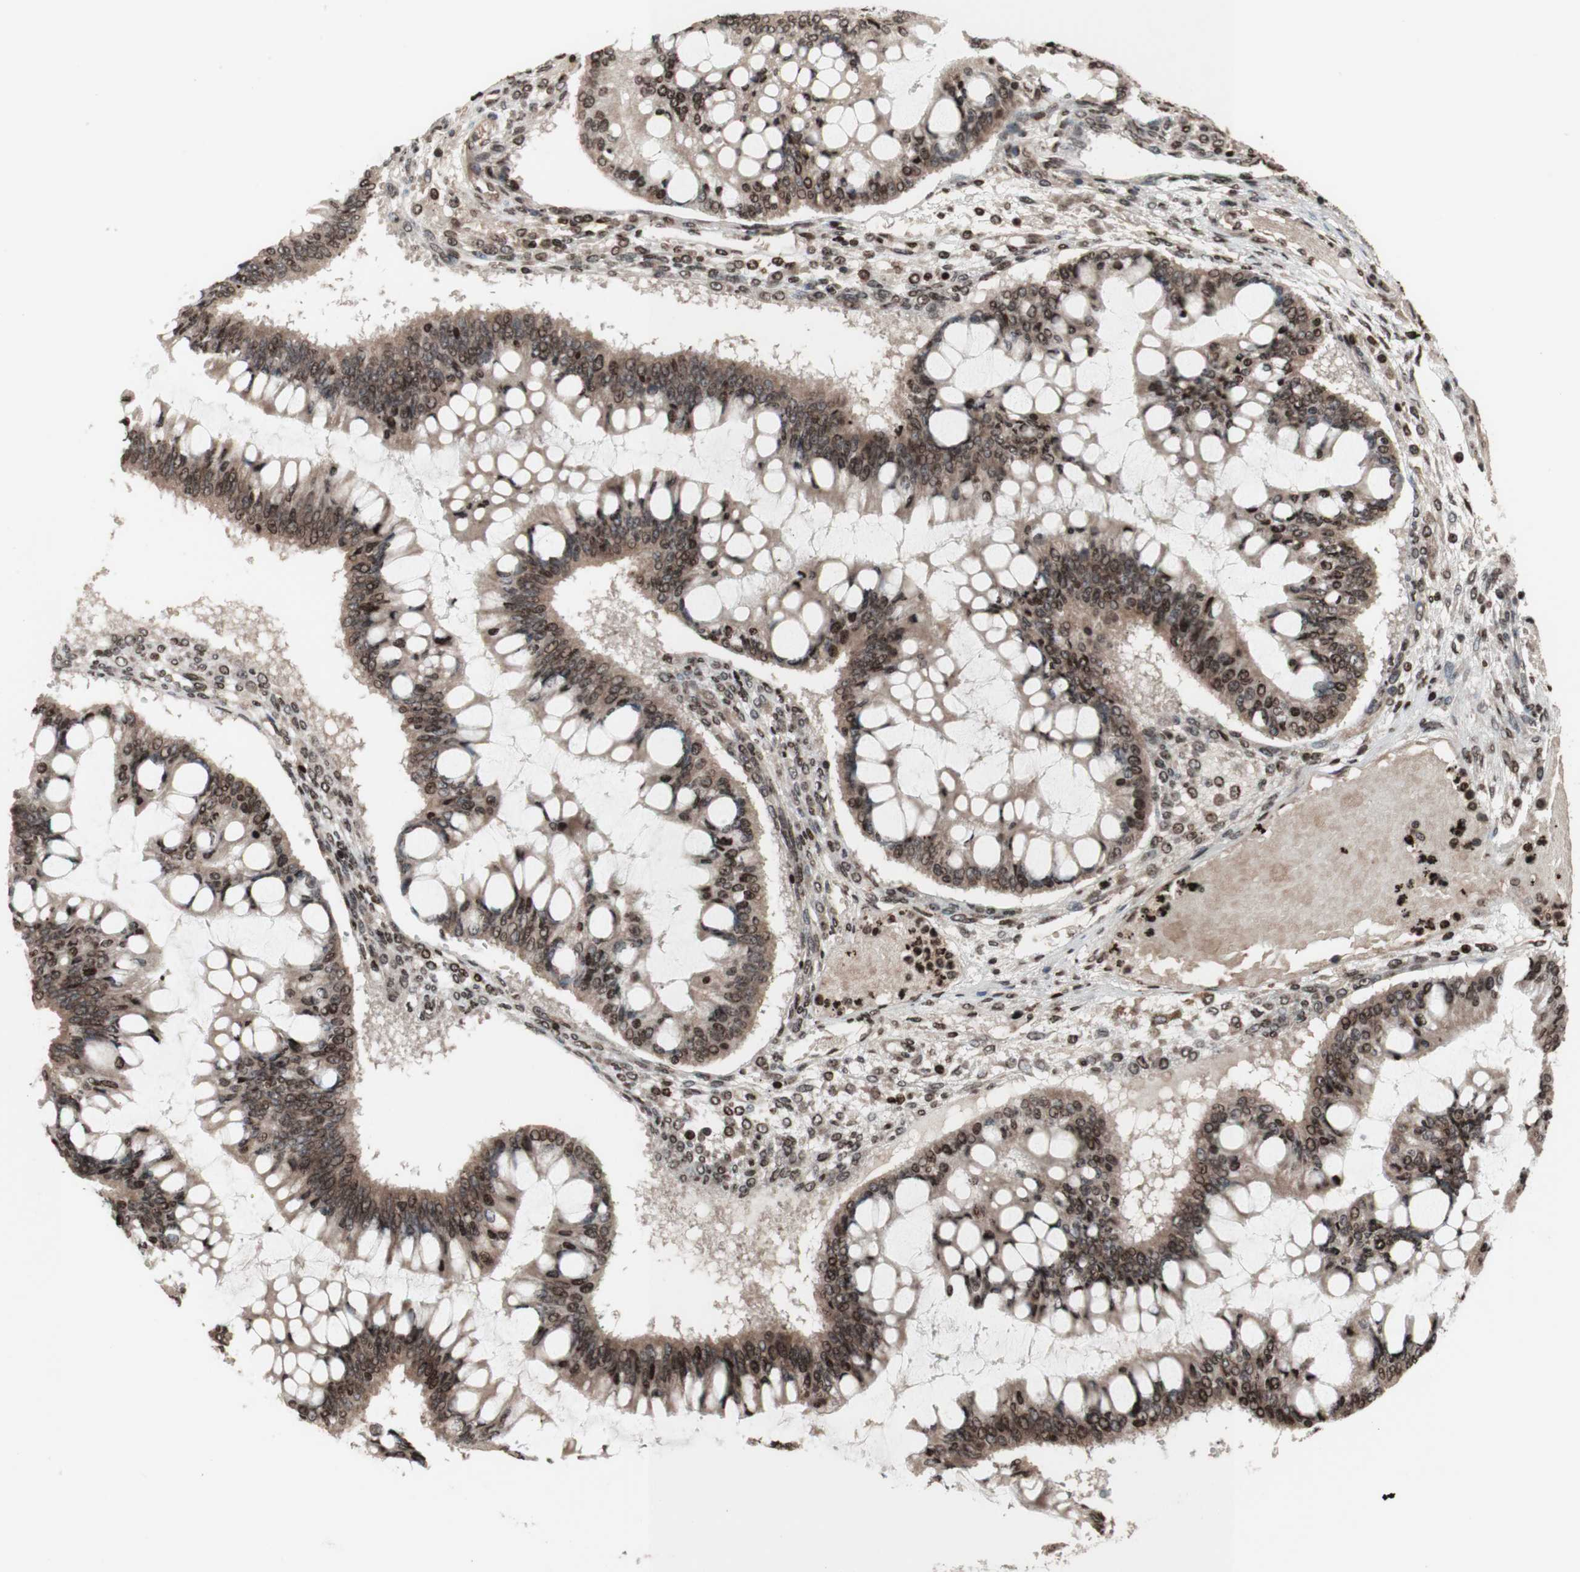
{"staining": {"intensity": "moderate", "quantity": ">75%", "location": "cytoplasmic/membranous,nuclear"}, "tissue": "ovarian cancer", "cell_type": "Tumor cells", "image_type": "cancer", "snomed": [{"axis": "morphology", "description": "Cystadenocarcinoma, mucinous, NOS"}, {"axis": "topography", "description": "Ovary"}], "caption": "A photomicrograph of mucinous cystadenocarcinoma (ovarian) stained for a protein demonstrates moderate cytoplasmic/membranous and nuclear brown staining in tumor cells.", "gene": "POLA1", "patient": {"sex": "female", "age": 73}}